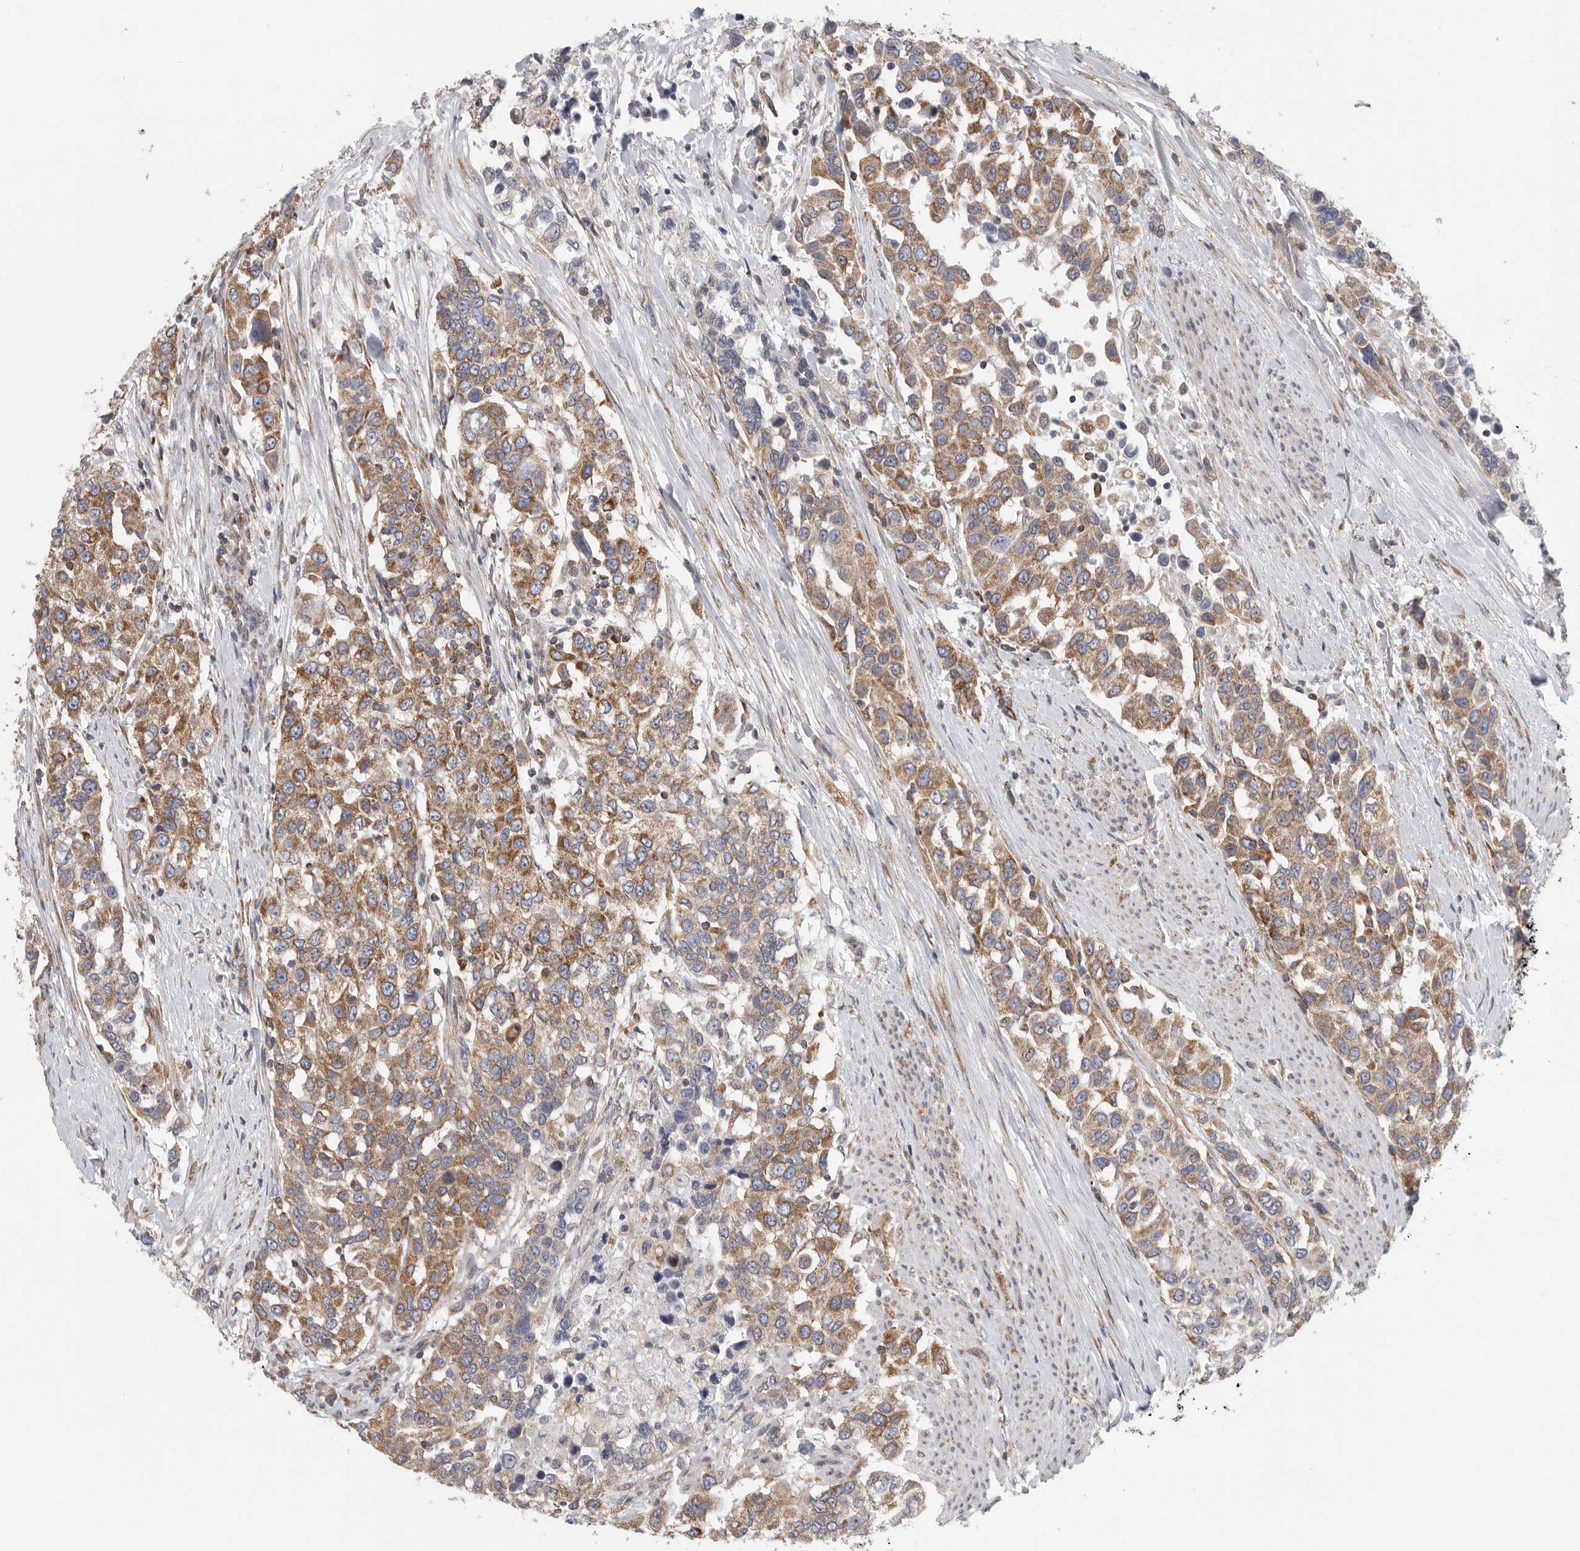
{"staining": {"intensity": "moderate", "quantity": ">75%", "location": "cytoplasmic/membranous"}, "tissue": "urothelial cancer", "cell_type": "Tumor cells", "image_type": "cancer", "snomed": [{"axis": "morphology", "description": "Urothelial carcinoma, High grade"}, {"axis": "topography", "description": "Urinary bladder"}], "caption": "IHC (DAB) staining of urothelial cancer exhibits moderate cytoplasmic/membranous protein positivity in about >75% of tumor cells. The staining was performed using DAB, with brown indicating positive protein expression. Nuclei are stained blue with hematoxylin.", "gene": "FKBP8", "patient": {"sex": "female", "age": 80}}